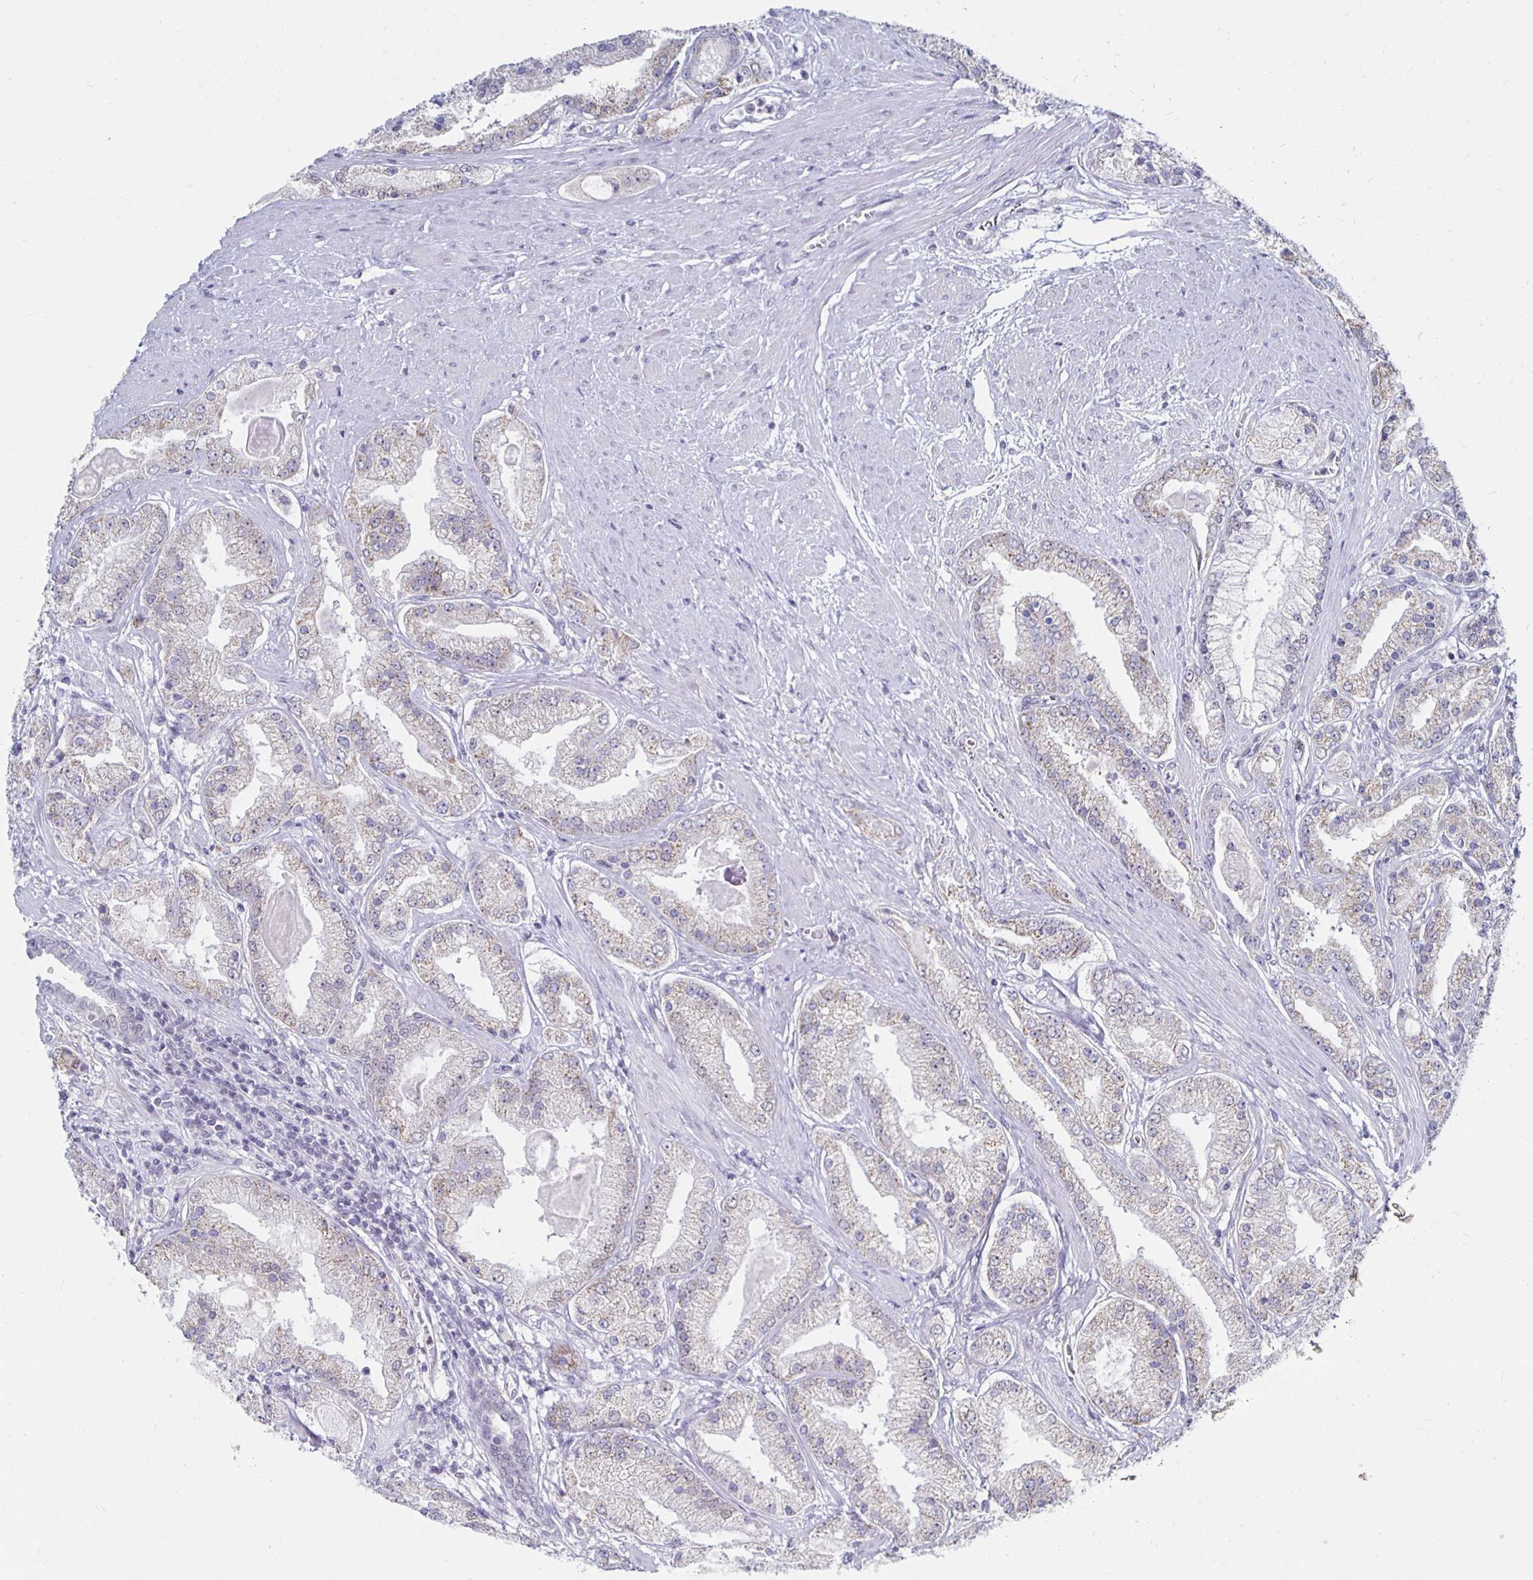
{"staining": {"intensity": "weak", "quantity": "25%-75%", "location": "cytoplasmic/membranous"}, "tissue": "prostate cancer", "cell_type": "Tumor cells", "image_type": "cancer", "snomed": [{"axis": "morphology", "description": "Adenocarcinoma, High grade"}, {"axis": "topography", "description": "Prostate"}], "caption": "Immunohistochemical staining of human prostate cancer (adenocarcinoma (high-grade)) shows low levels of weak cytoplasmic/membranous positivity in approximately 25%-75% of tumor cells.", "gene": "NOCT", "patient": {"sex": "male", "age": 67}}